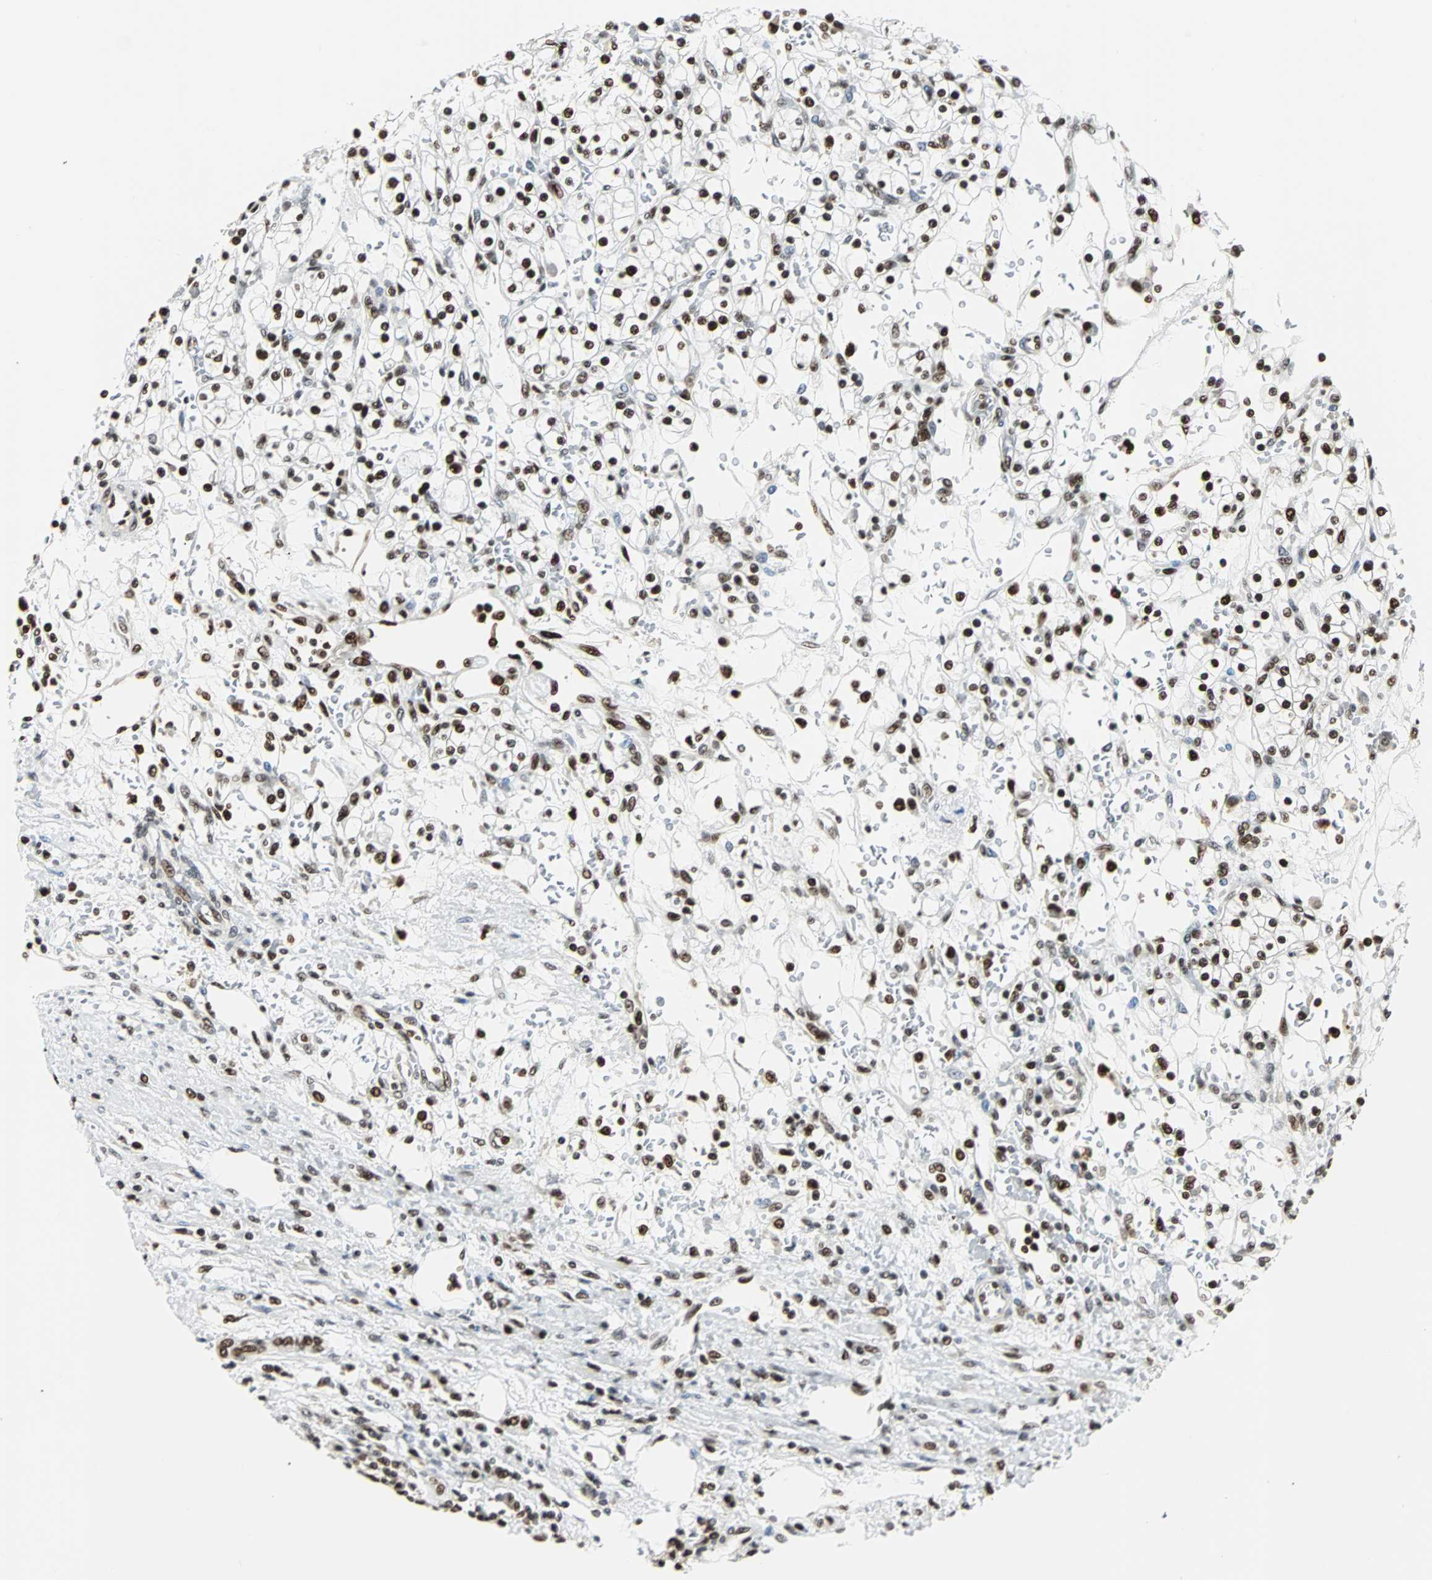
{"staining": {"intensity": "strong", "quantity": ">75%", "location": "nuclear"}, "tissue": "renal cancer", "cell_type": "Tumor cells", "image_type": "cancer", "snomed": [{"axis": "morphology", "description": "Normal tissue, NOS"}, {"axis": "morphology", "description": "Adenocarcinoma, NOS"}, {"axis": "topography", "description": "Kidney"}], "caption": "The immunohistochemical stain labels strong nuclear positivity in tumor cells of adenocarcinoma (renal) tissue. (Stains: DAB (3,3'-diaminobenzidine) in brown, nuclei in blue, Microscopy: brightfield microscopy at high magnification).", "gene": "XRCC4", "patient": {"sex": "female", "age": 55}}